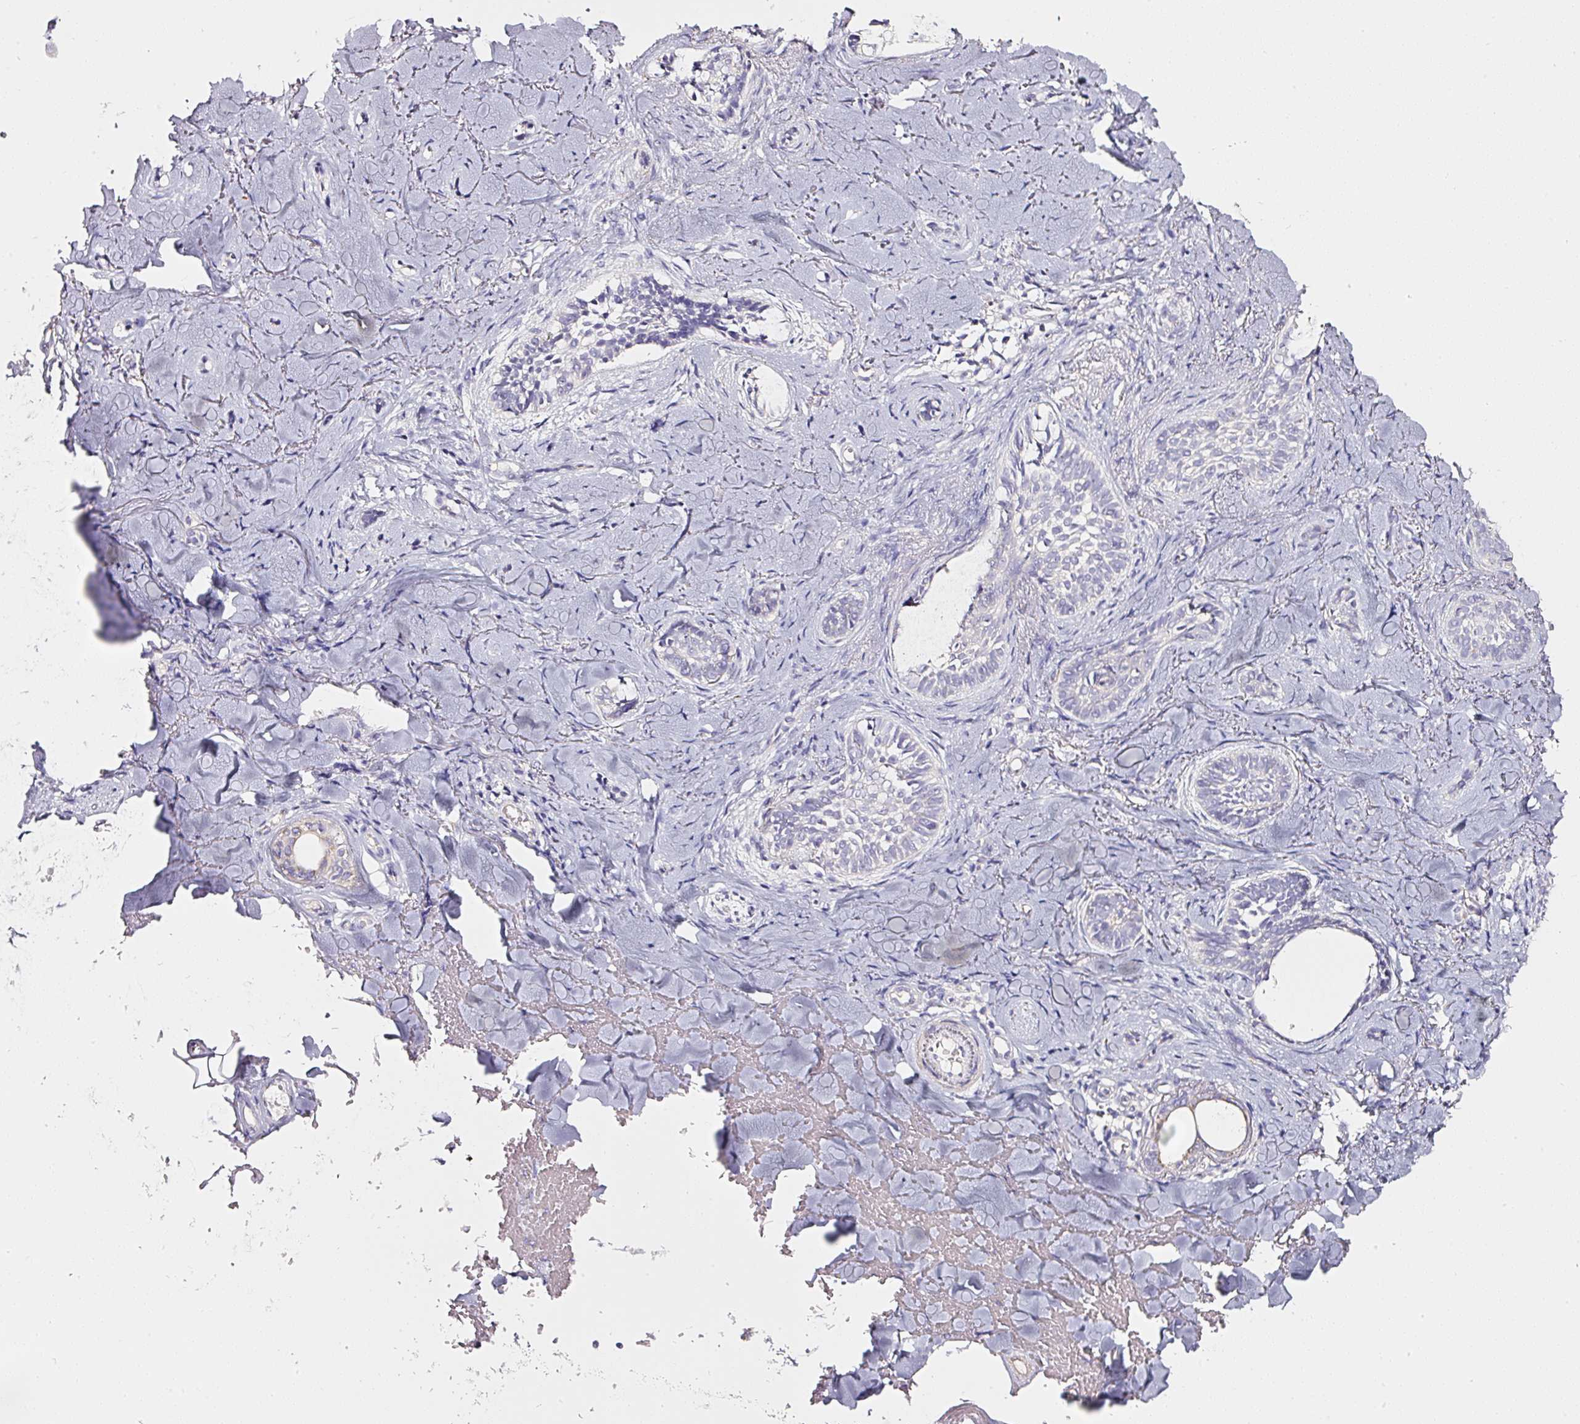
{"staining": {"intensity": "negative", "quantity": "none", "location": "none"}, "tissue": "skin cancer", "cell_type": "Tumor cells", "image_type": "cancer", "snomed": [{"axis": "morphology", "description": "Basal cell carcinoma"}, {"axis": "topography", "description": "Skin"}], "caption": "This is an immunohistochemistry (IHC) histopathology image of skin basal cell carcinoma. There is no staining in tumor cells.", "gene": "PDXDC1", "patient": {"sex": "female", "age": 55}}